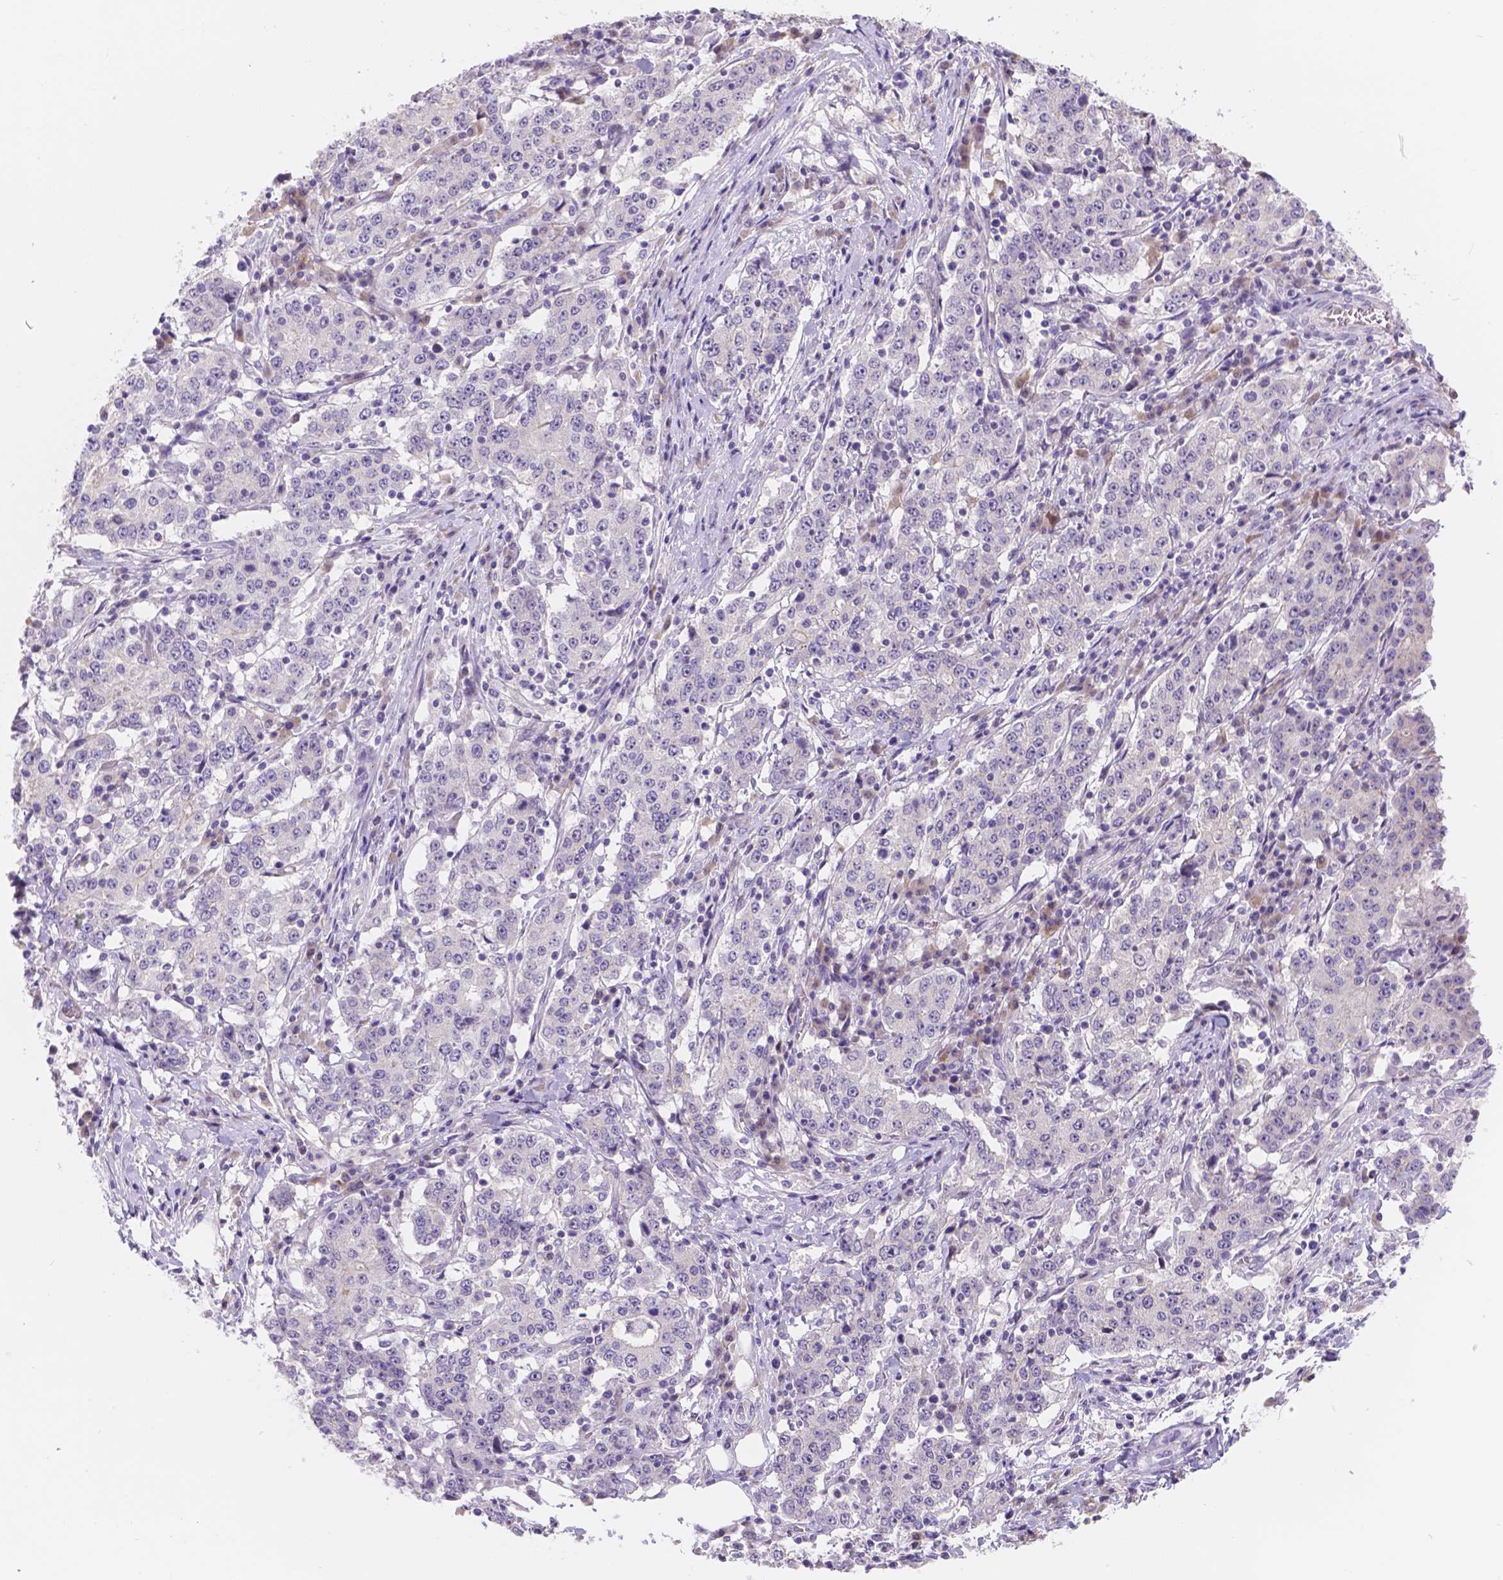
{"staining": {"intensity": "negative", "quantity": "none", "location": "none"}, "tissue": "stomach cancer", "cell_type": "Tumor cells", "image_type": "cancer", "snomed": [{"axis": "morphology", "description": "Adenocarcinoma, NOS"}, {"axis": "topography", "description": "Stomach"}], "caption": "Stomach adenocarcinoma was stained to show a protein in brown. There is no significant expression in tumor cells.", "gene": "CD96", "patient": {"sex": "male", "age": 59}}